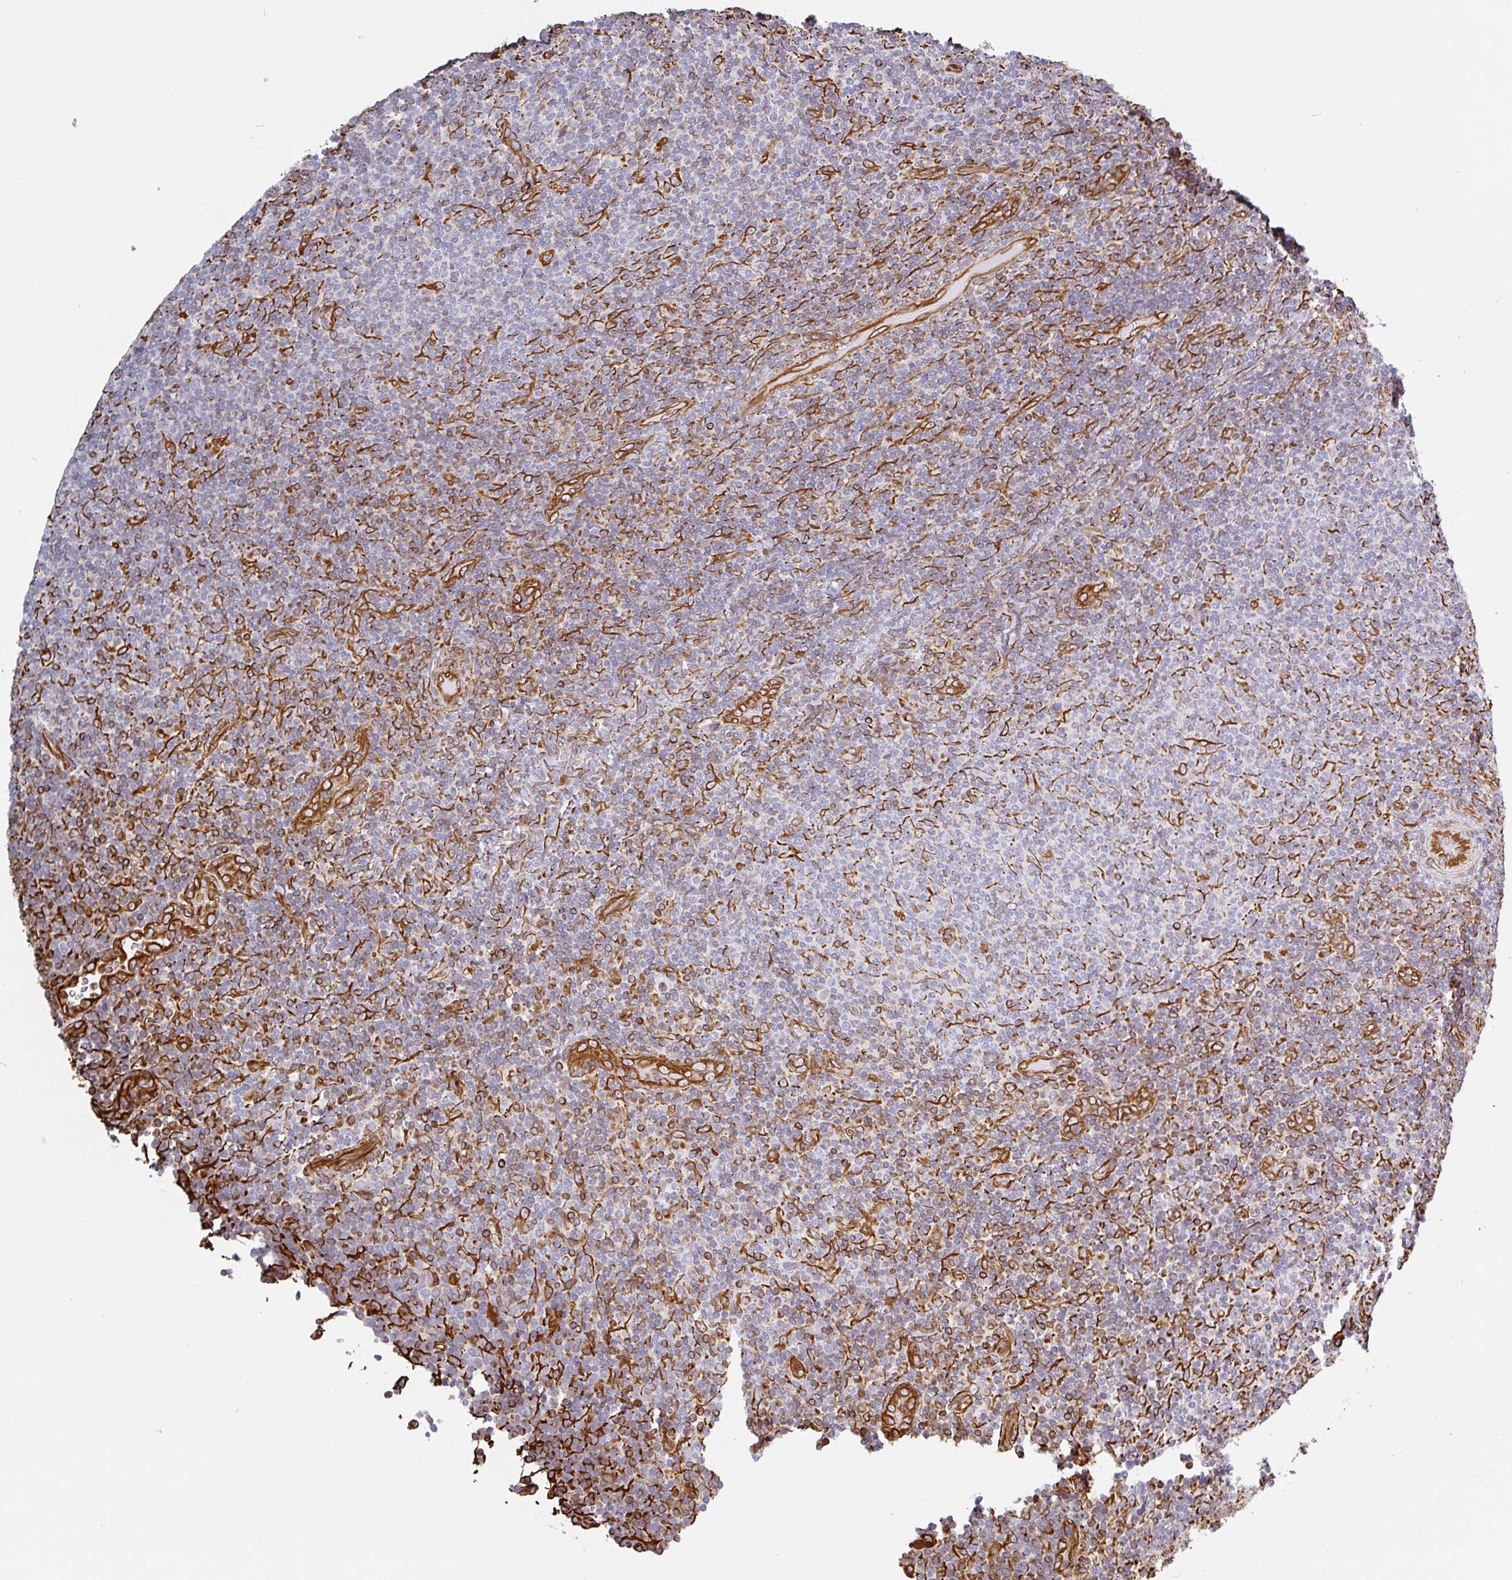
{"staining": {"intensity": "negative", "quantity": "none", "location": "none"}, "tissue": "lymphoma", "cell_type": "Tumor cells", "image_type": "cancer", "snomed": [{"axis": "morphology", "description": "Malignant lymphoma, non-Hodgkin's type, Low grade"}, {"axis": "topography", "description": "Lymph node"}], "caption": "There is no significant expression in tumor cells of low-grade malignant lymphoma, non-Hodgkin's type.", "gene": "PPFIA1", "patient": {"sex": "male", "age": 52}}